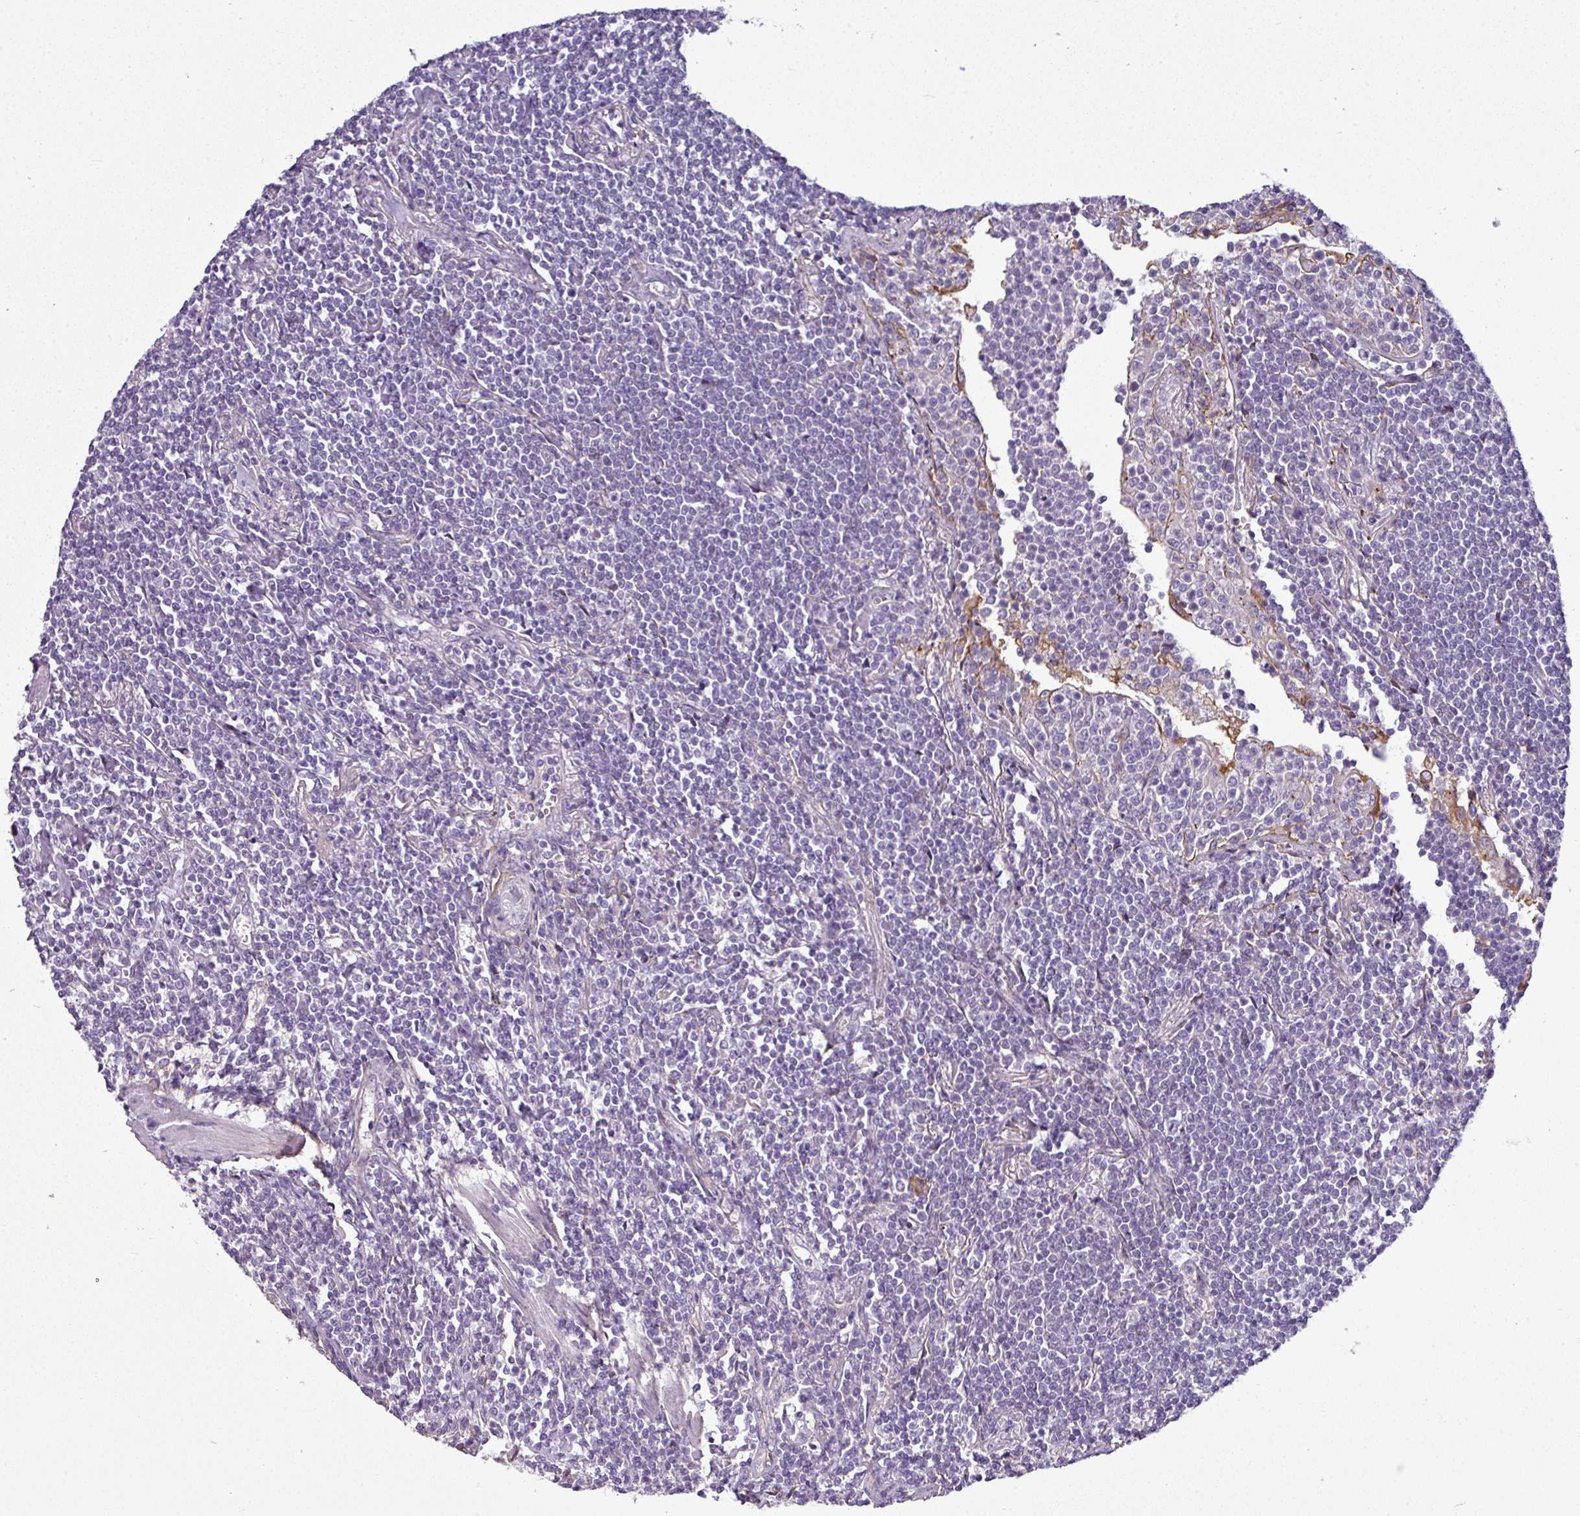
{"staining": {"intensity": "negative", "quantity": "none", "location": "none"}, "tissue": "lymphoma", "cell_type": "Tumor cells", "image_type": "cancer", "snomed": [{"axis": "morphology", "description": "Malignant lymphoma, non-Hodgkin's type, Low grade"}, {"axis": "topography", "description": "Lung"}], "caption": "This is a photomicrograph of immunohistochemistry (IHC) staining of lymphoma, which shows no staining in tumor cells. (DAB (3,3'-diaminobenzidine) immunohistochemistry visualized using brightfield microscopy, high magnification).", "gene": "TMEM178B", "patient": {"sex": "female", "age": 71}}